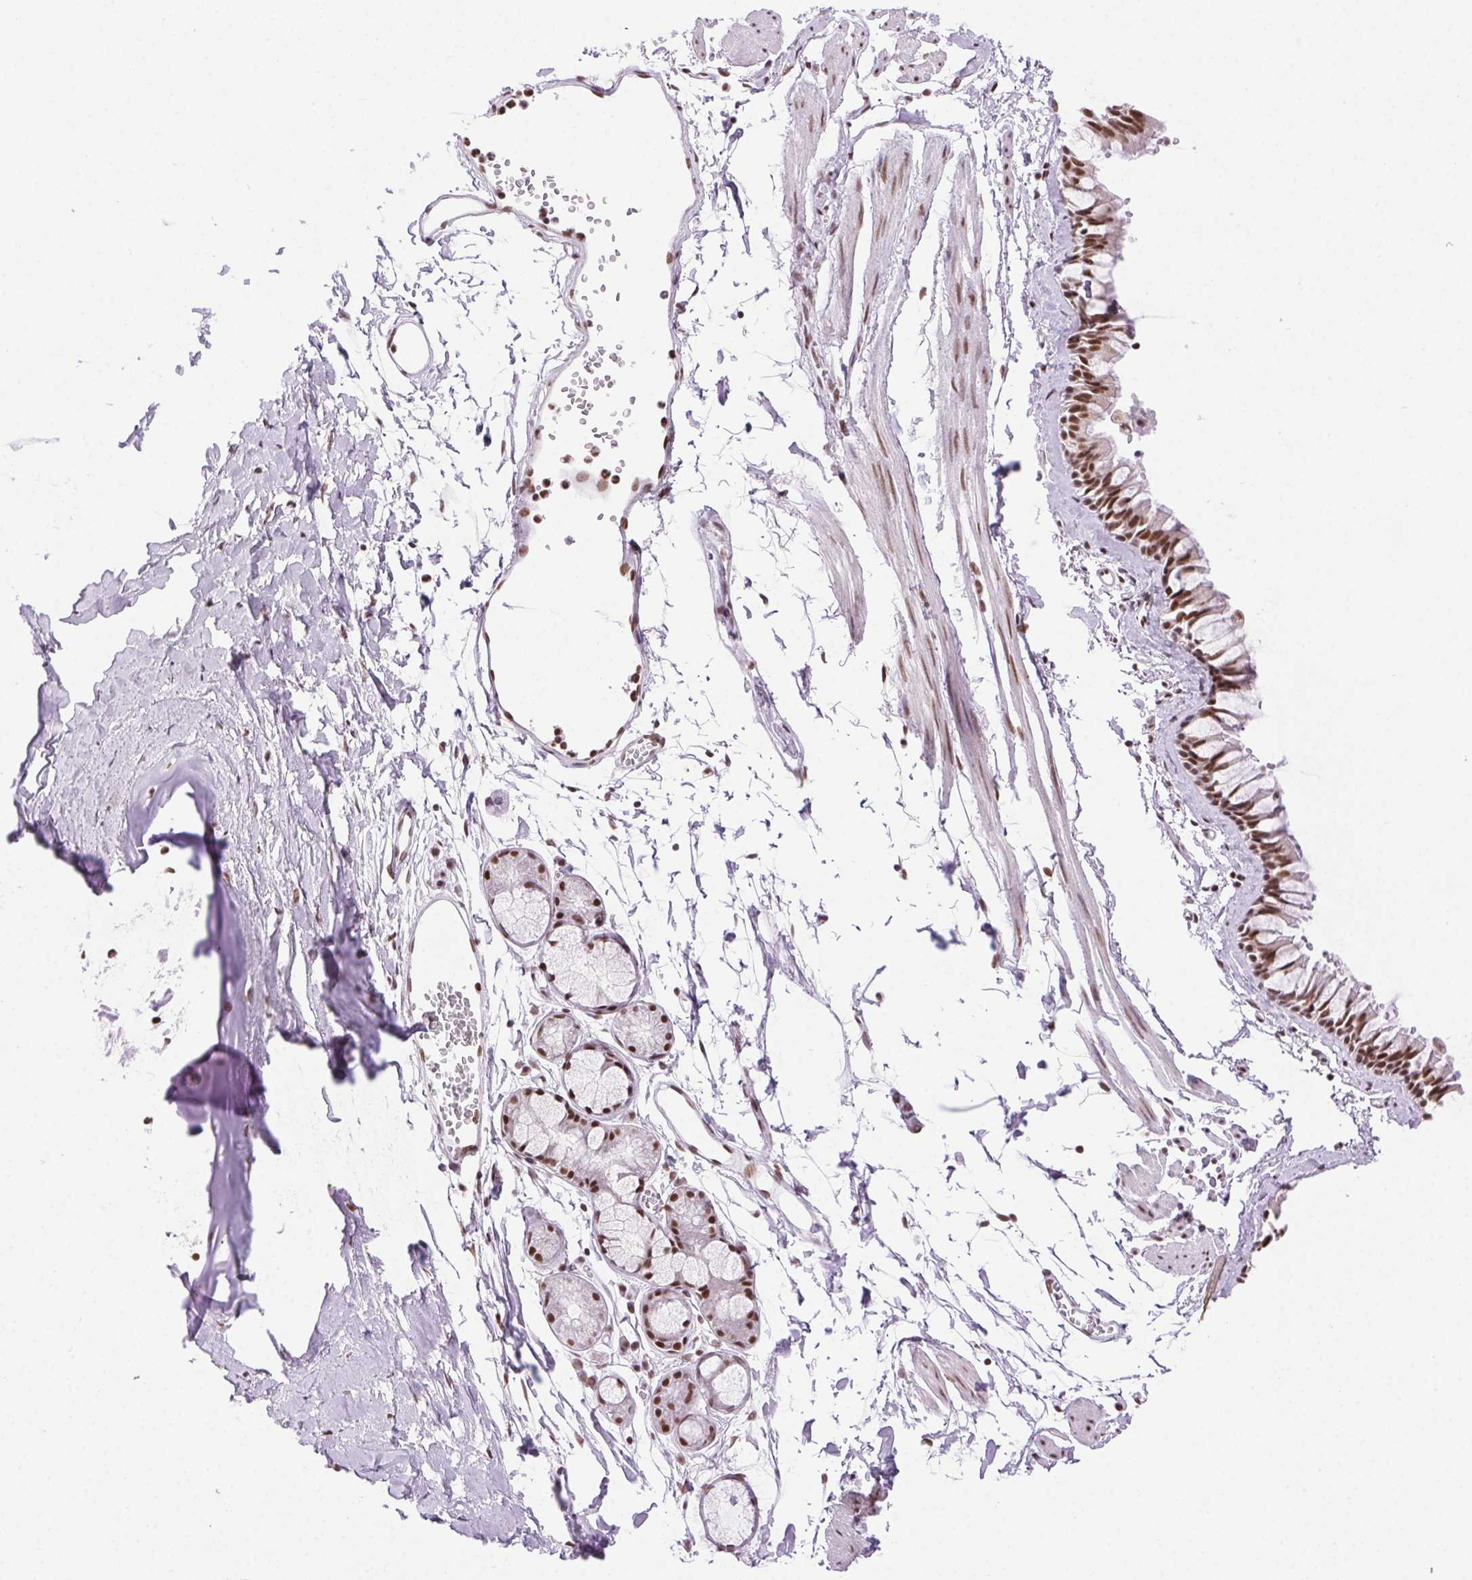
{"staining": {"intensity": "strong", "quantity": ">75%", "location": "nuclear"}, "tissue": "bronchus", "cell_type": "Respiratory epithelial cells", "image_type": "normal", "snomed": [{"axis": "morphology", "description": "Normal tissue, NOS"}, {"axis": "topography", "description": "Cartilage tissue"}, {"axis": "topography", "description": "Bronchus"}], "caption": "IHC (DAB (3,3'-diaminobenzidine)) staining of unremarkable human bronchus reveals strong nuclear protein staining in approximately >75% of respiratory epithelial cells. The staining was performed using DAB, with brown indicating positive protein expression. Nuclei are stained blue with hematoxylin.", "gene": "TRA2B", "patient": {"sex": "female", "age": 59}}